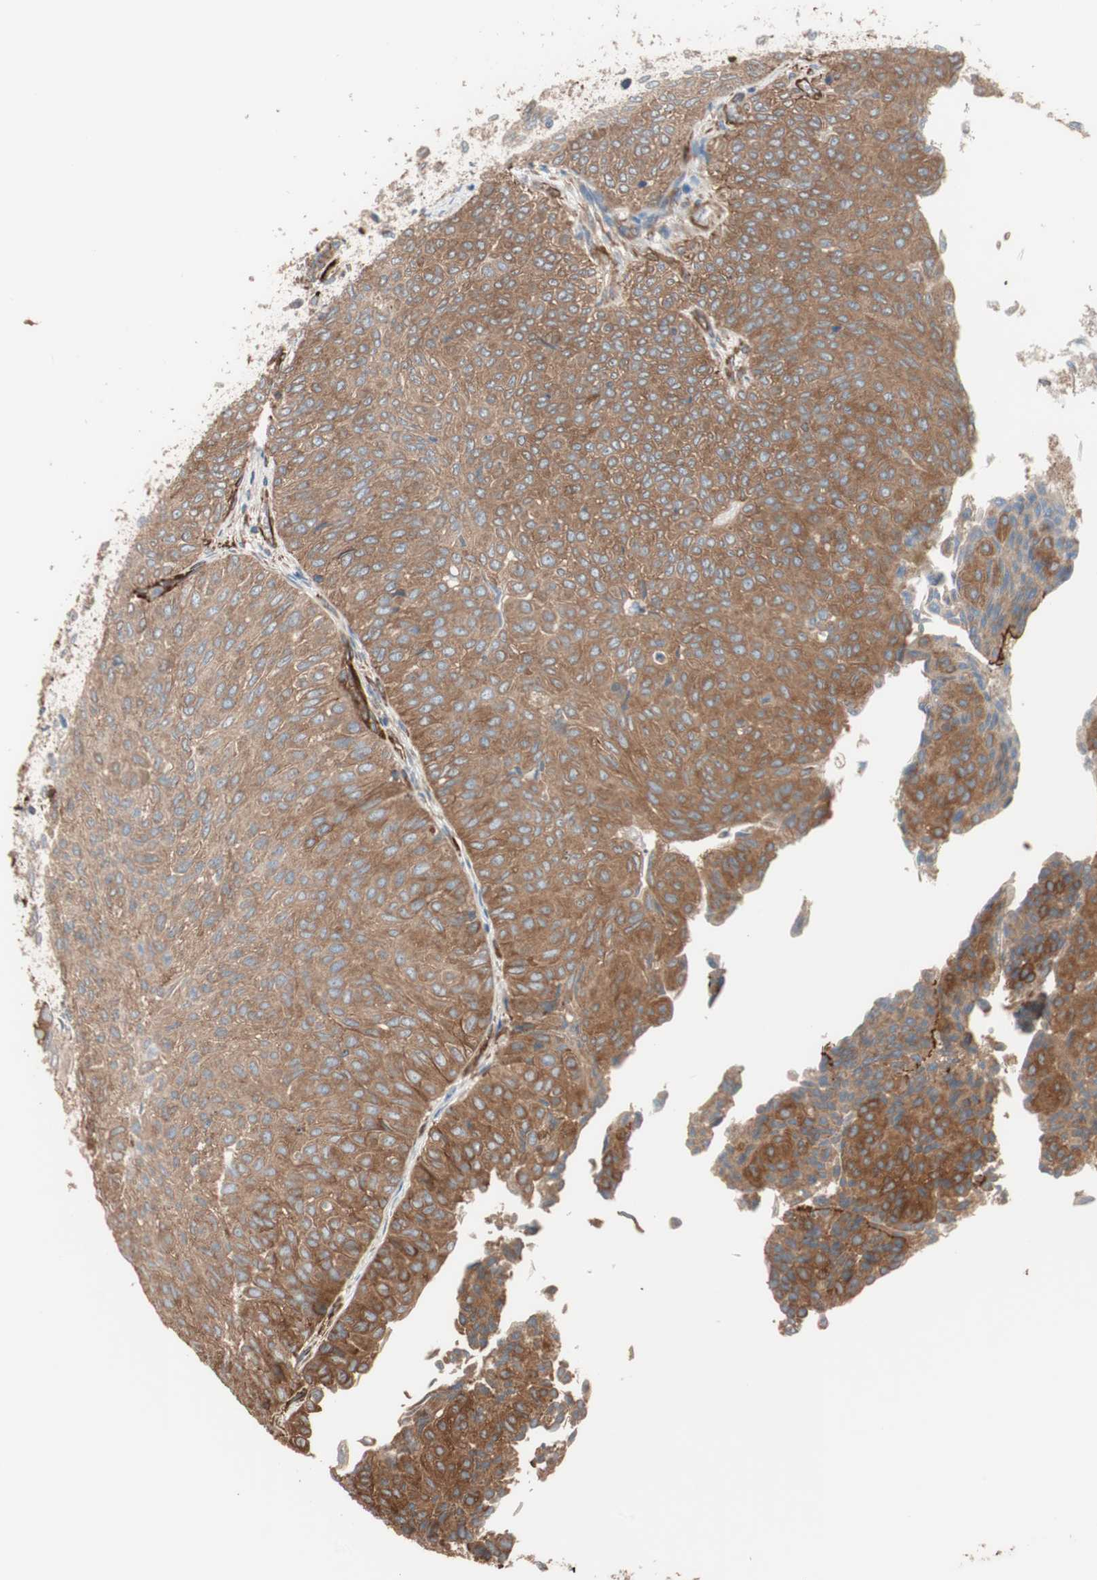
{"staining": {"intensity": "moderate", "quantity": ">75%", "location": "cytoplasmic/membranous"}, "tissue": "urothelial cancer", "cell_type": "Tumor cells", "image_type": "cancer", "snomed": [{"axis": "morphology", "description": "Urothelial carcinoma, Low grade"}, {"axis": "topography", "description": "Urinary bladder"}], "caption": "There is medium levels of moderate cytoplasmic/membranous expression in tumor cells of urothelial cancer, as demonstrated by immunohistochemical staining (brown color).", "gene": "GPSM2", "patient": {"sex": "male", "age": 78}}